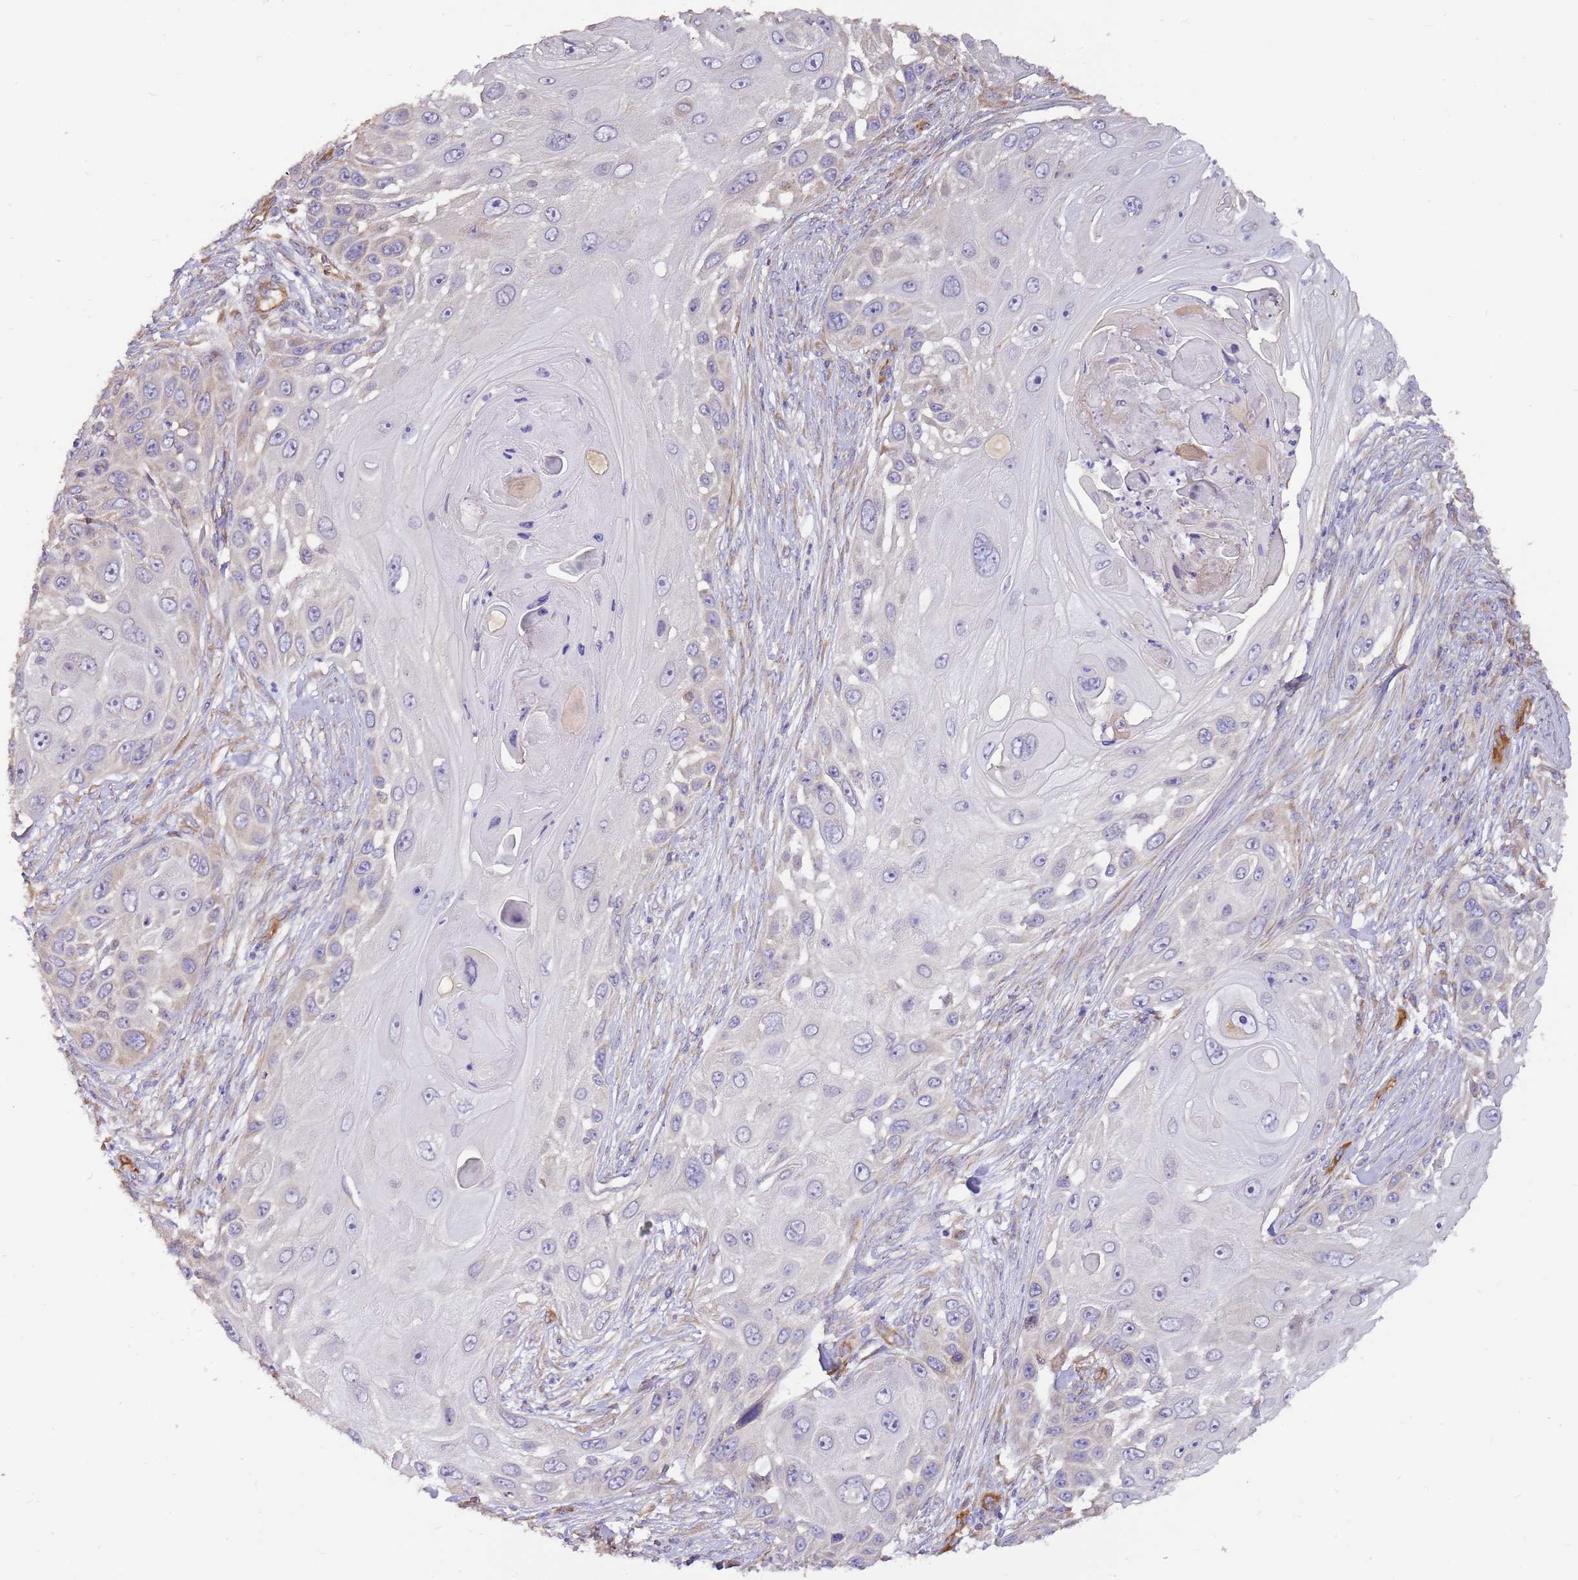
{"staining": {"intensity": "weak", "quantity": "<25%", "location": "cytoplasmic/membranous"}, "tissue": "skin cancer", "cell_type": "Tumor cells", "image_type": "cancer", "snomed": [{"axis": "morphology", "description": "Squamous cell carcinoma, NOS"}, {"axis": "topography", "description": "Skin"}], "caption": "Tumor cells show no significant protein staining in skin cancer (squamous cell carcinoma).", "gene": "DOCK9", "patient": {"sex": "female", "age": 44}}